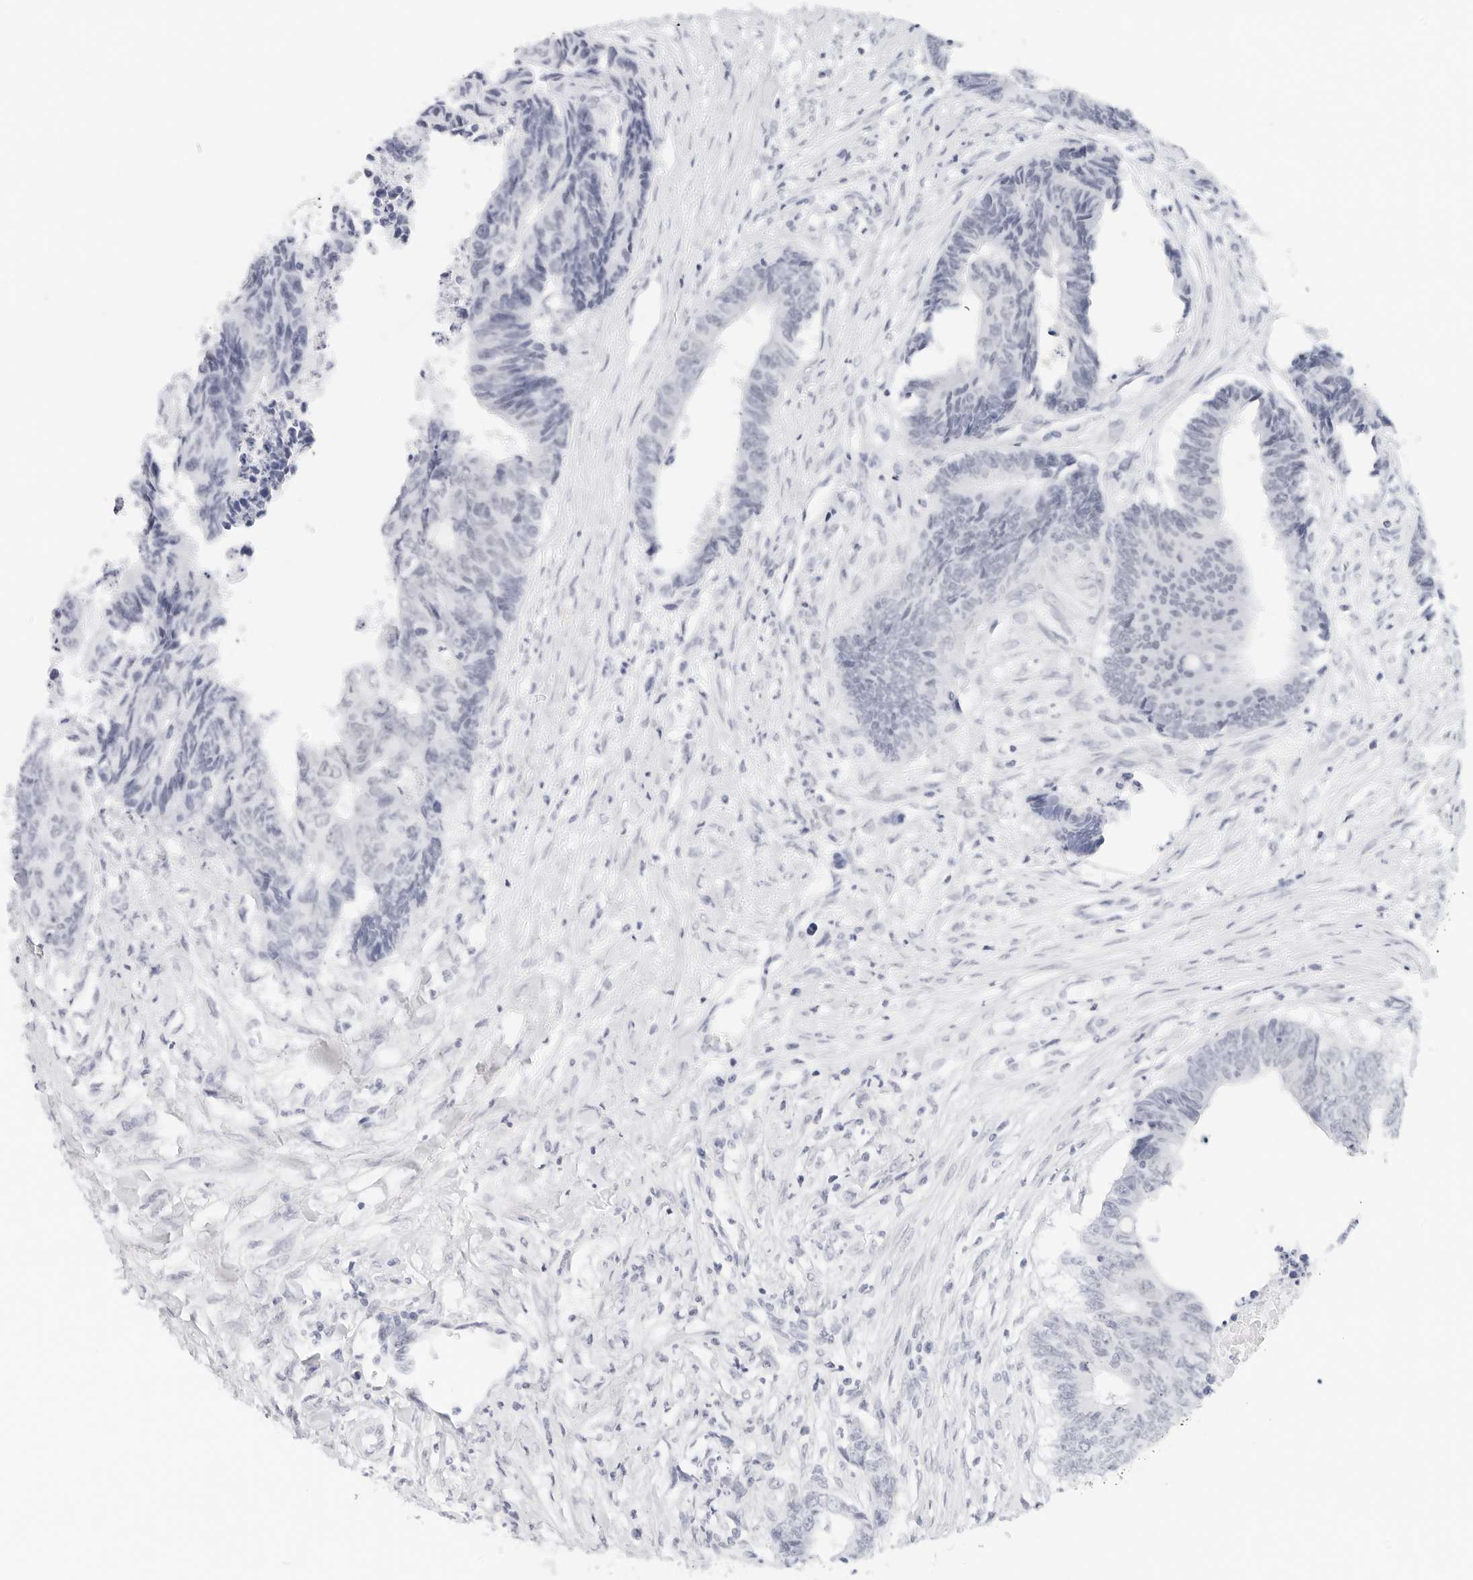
{"staining": {"intensity": "negative", "quantity": "none", "location": "none"}, "tissue": "colorectal cancer", "cell_type": "Tumor cells", "image_type": "cancer", "snomed": [{"axis": "morphology", "description": "Adenocarcinoma, NOS"}, {"axis": "topography", "description": "Rectum"}], "caption": "The photomicrograph exhibits no significant positivity in tumor cells of colorectal adenocarcinoma.", "gene": "CD22", "patient": {"sex": "male", "age": 84}}